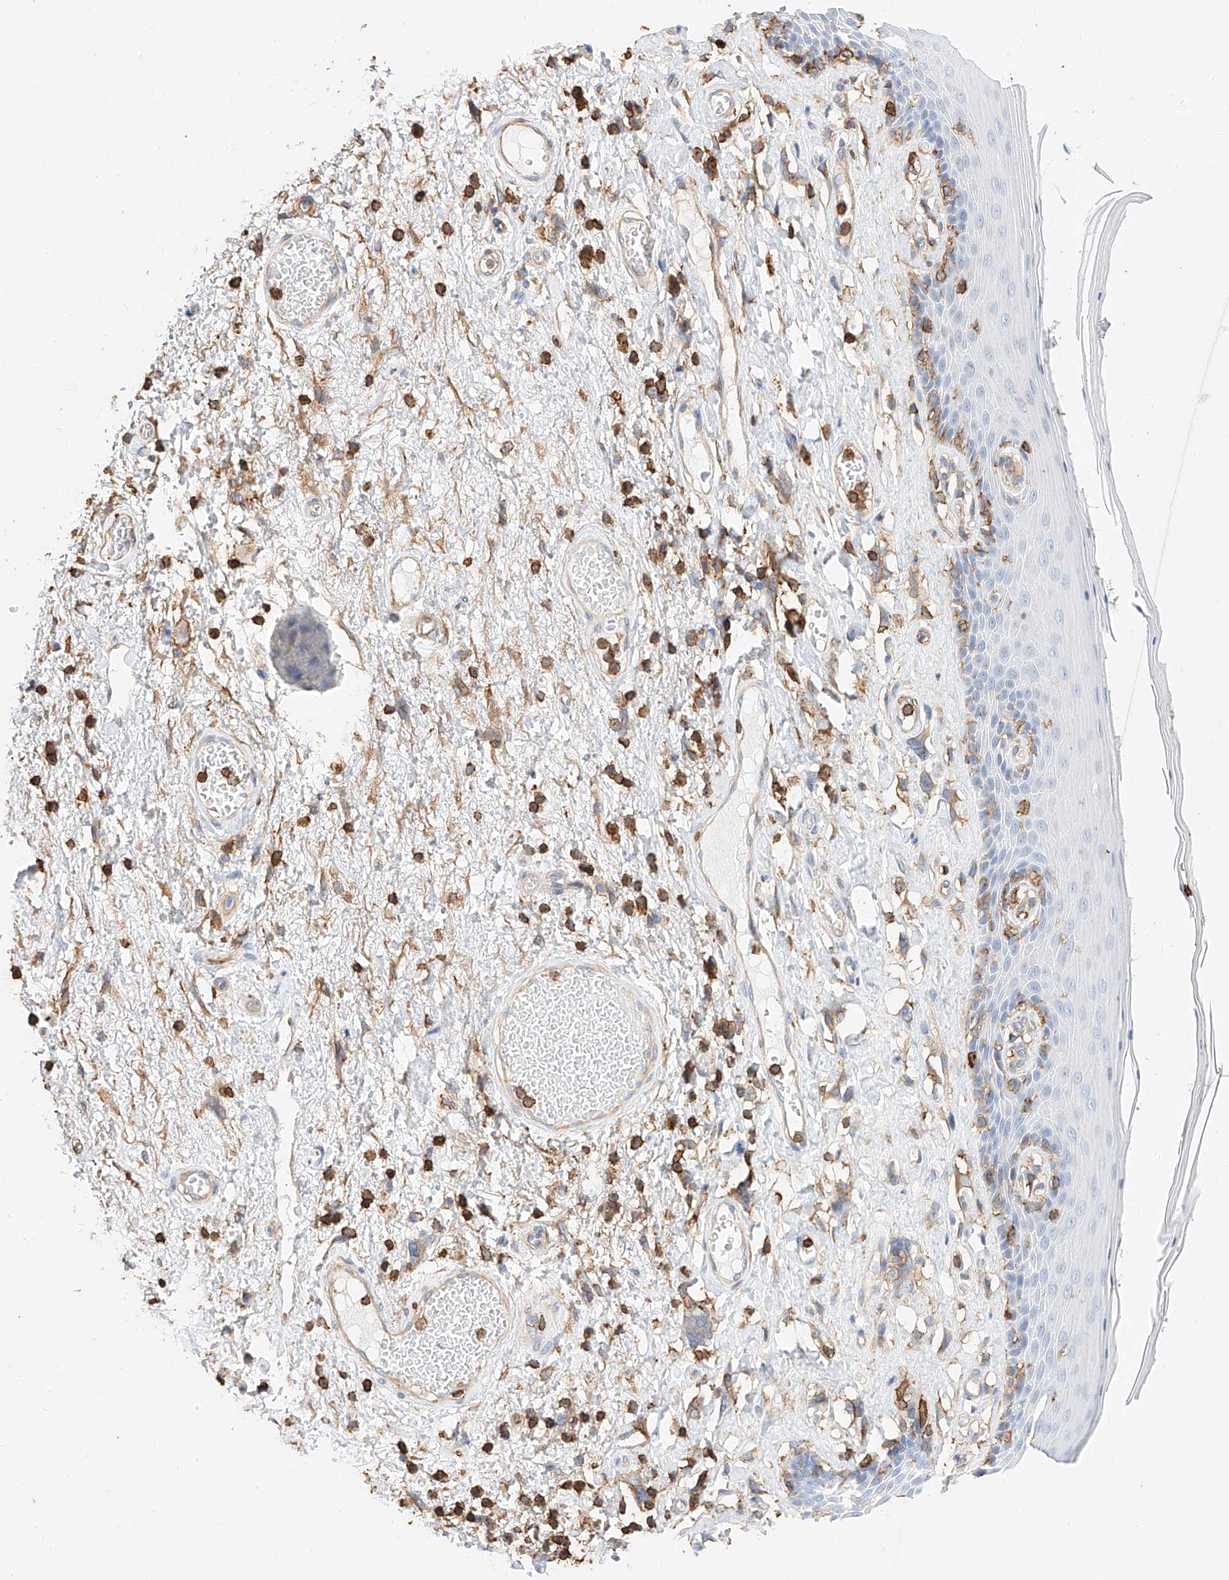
{"staining": {"intensity": "moderate", "quantity": "<25%", "location": "cytoplasmic/membranous"}, "tissue": "skin", "cell_type": "Epidermal cells", "image_type": "normal", "snomed": [{"axis": "morphology", "description": "Normal tissue, NOS"}, {"axis": "topography", "description": "Anal"}], "caption": "Immunohistochemical staining of benign human skin displays low levels of moderate cytoplasmic/membranous positivity in about <25% of epidermal cells. The protein of interest is stained brown, and the nuclei are stained in blue (DAB IHC with brightfield microscopy, high magnification).", "gene": "WFS1", "patient": {"sex": "male", "age": 69}}